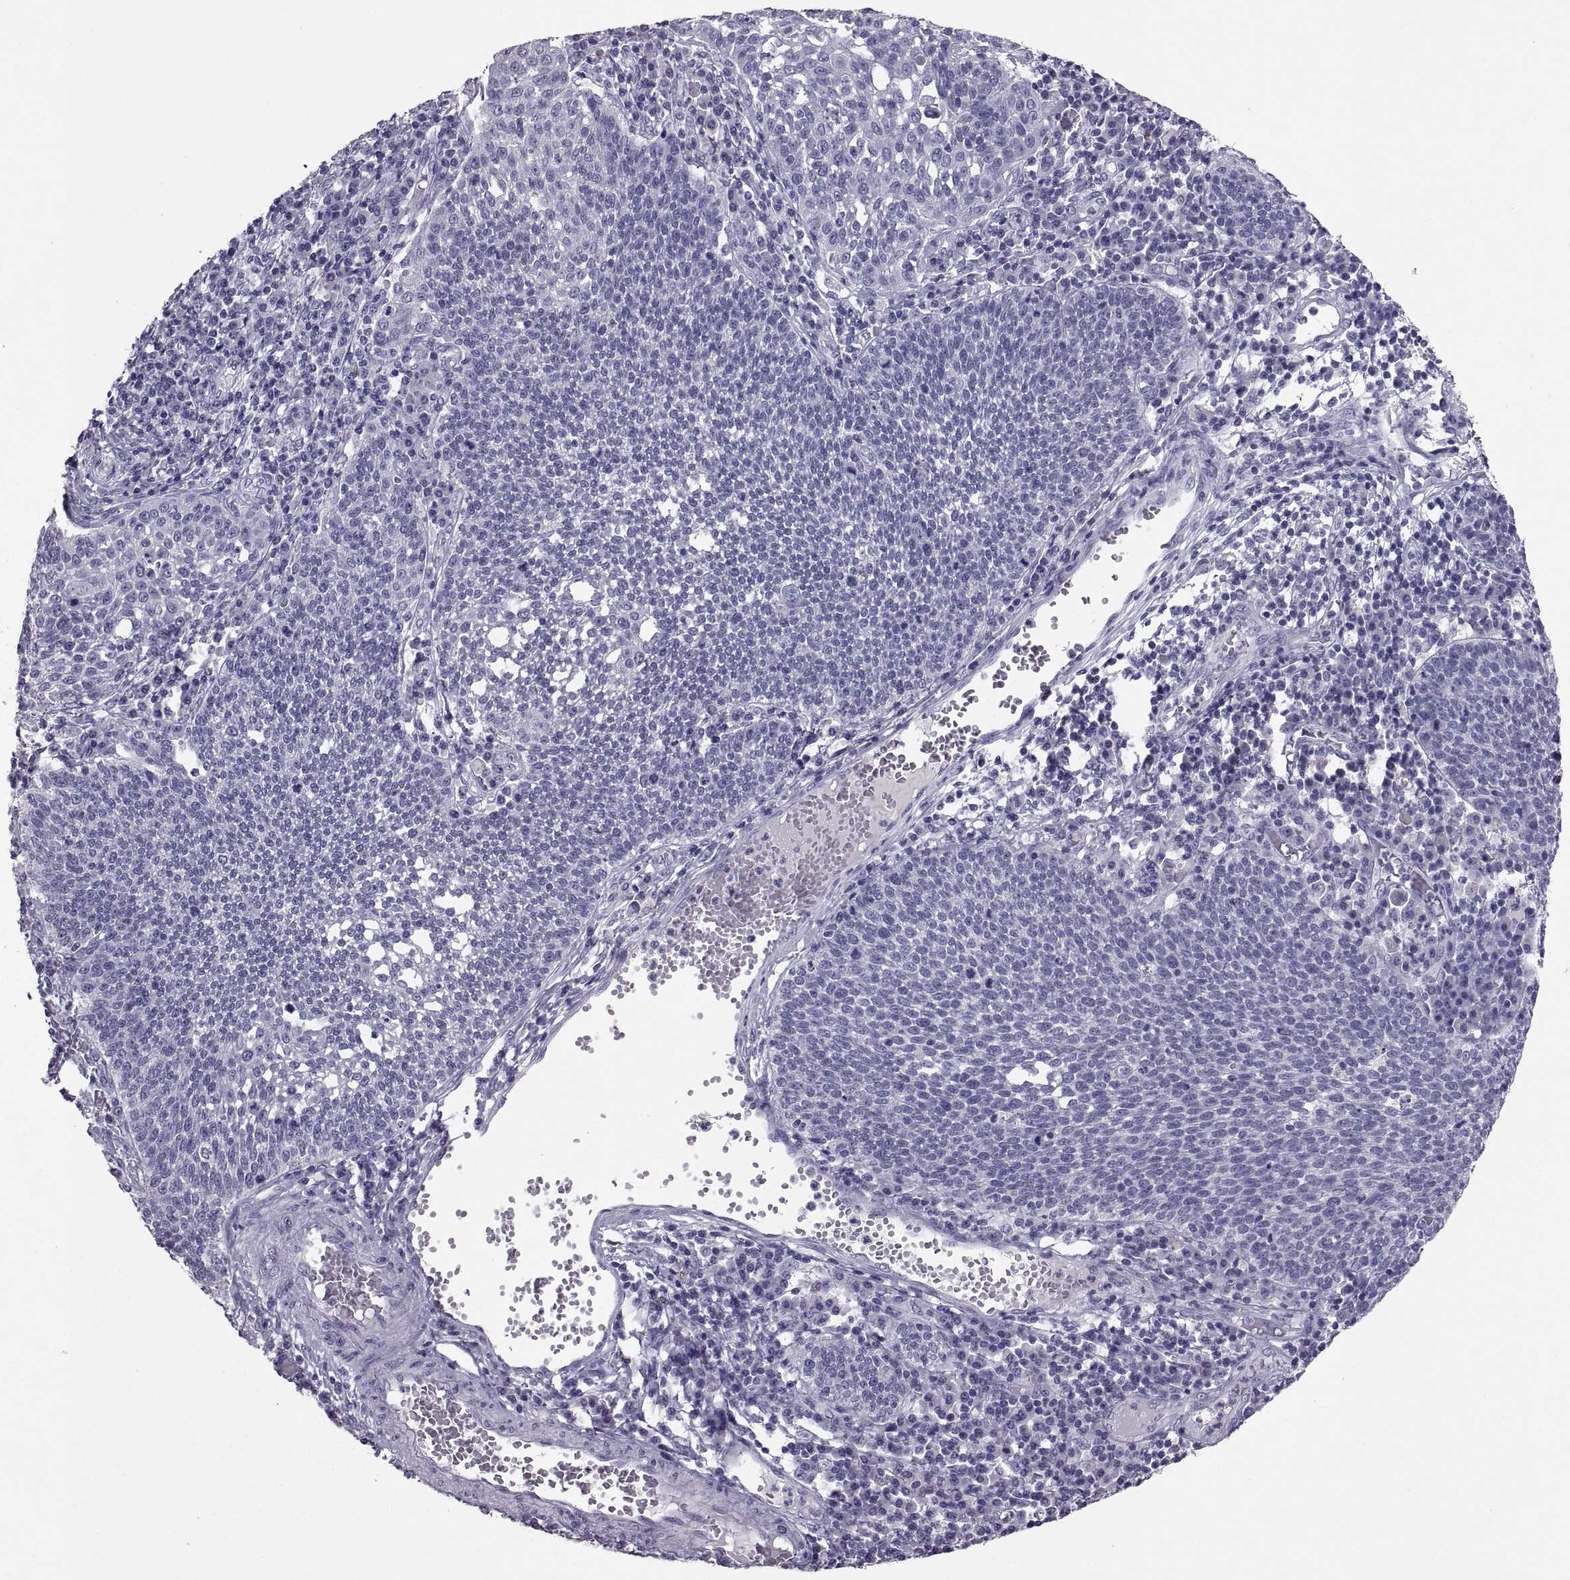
{"staining": {"intensity": "negative", "quantity": "none", "location": "none"}, "tissue": "cervical cancer", "cell_type": "Tumor cells", "image_type": "cancer", "snomed": [{"axis": "morphology", "description": "Squamous cell carcinoma, NOS"}, {"axis": "topography", "description": "Cervix"}], "caption": "High magnification brightfield microscopy of cervical cancer stained with DAB (brown) and counterstained with hematoxylin (blue): tumor cells show no significant expression.", "gene": "SOX21", "patient": {"sex": "female", "age": 34}}